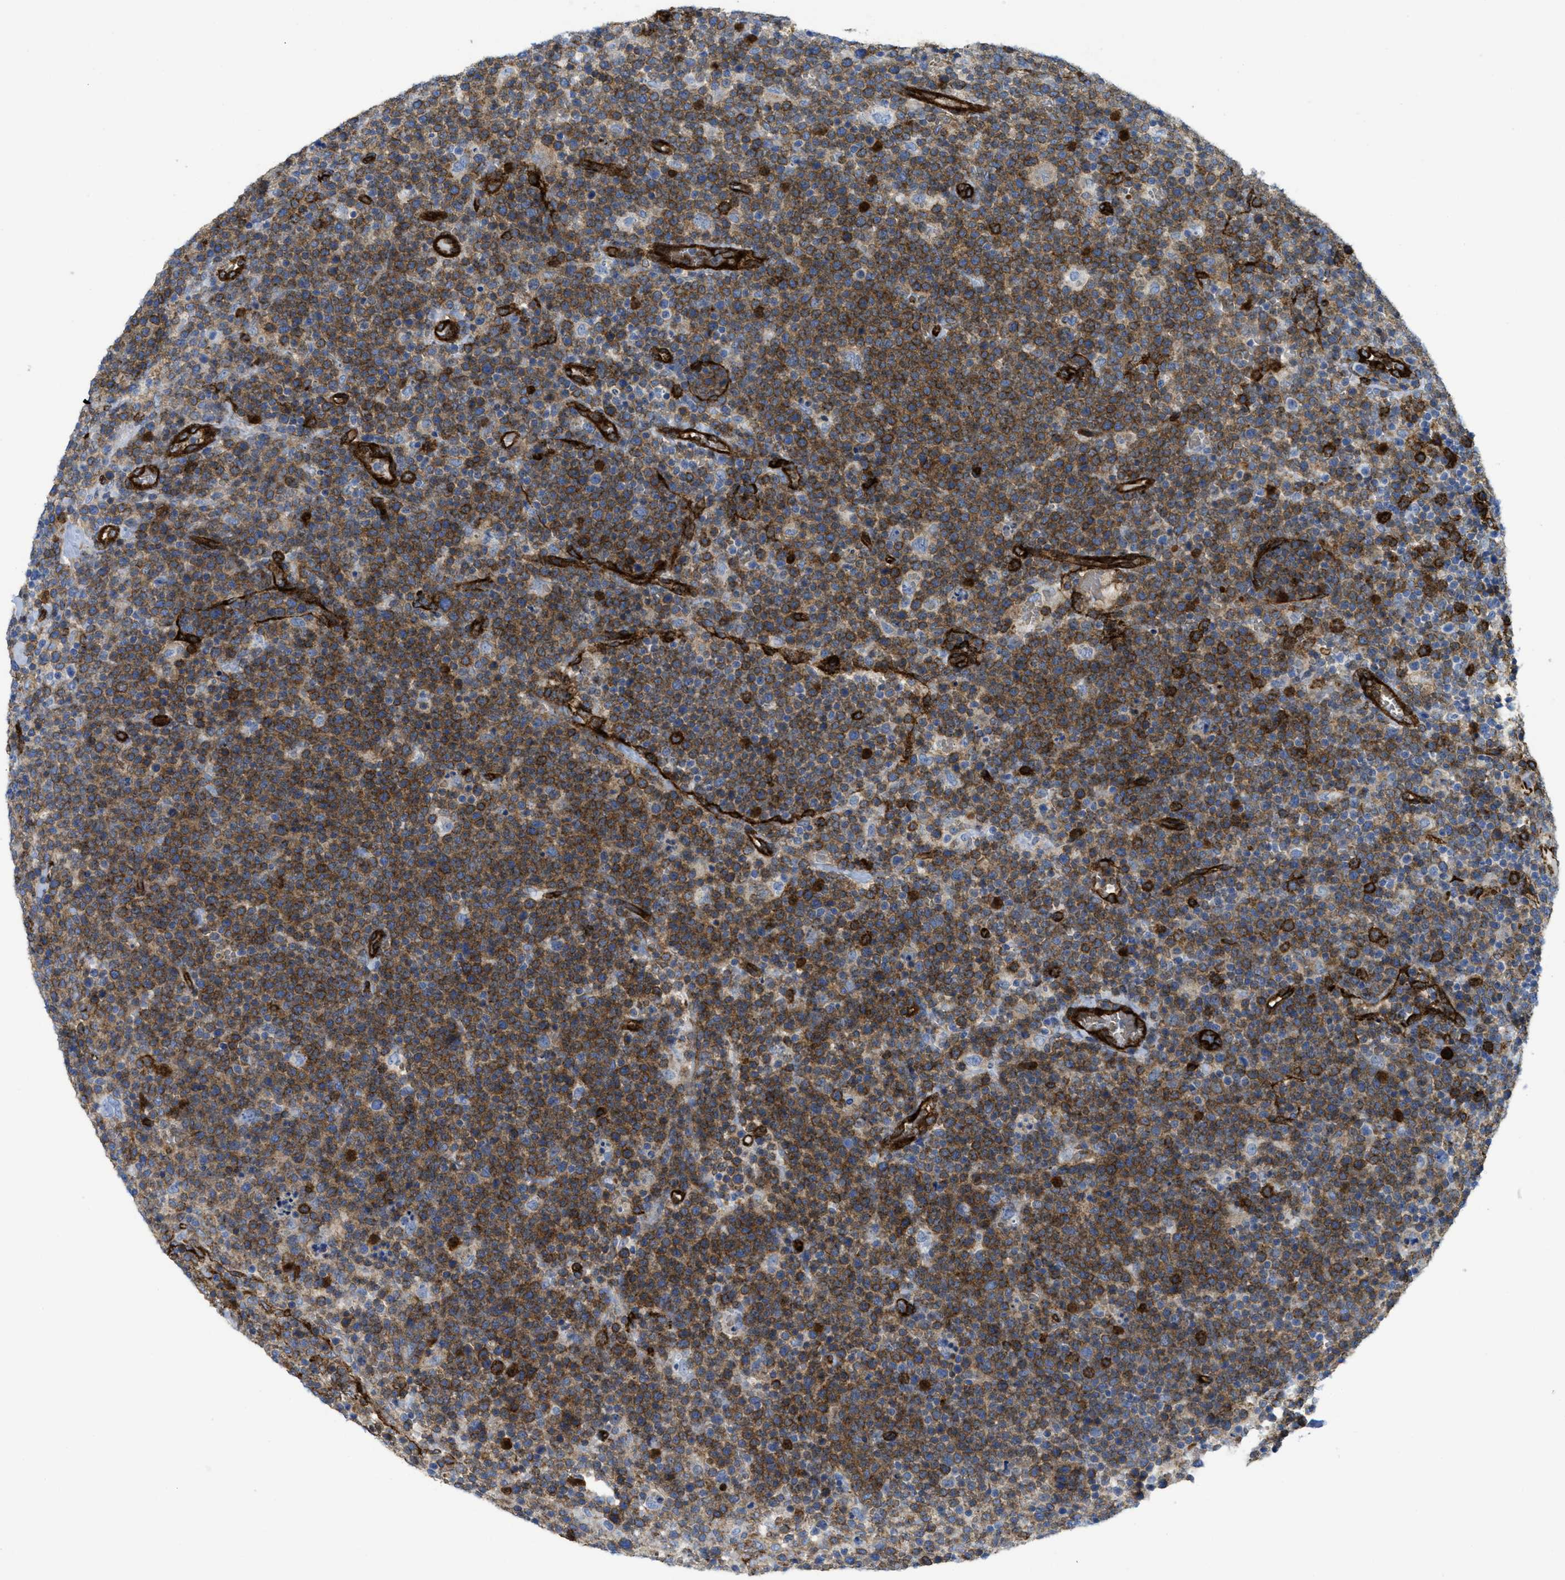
{"staining": {"intensity": "moderate", "quantity": ">75%", "location": "cytoplasmic/membranous"}, "tissue": "lymphoma", "cell_type": "Tumor cells", "image_type": "cancer", "snomed": [{"axis": "morphology", "description": "Malignant lymphoma, non-Hodgkin's type, High grade"}, {"axis": "topography", "description": "Lymph node"}], "caption": "Lymphoma stained for a protein reveals moderate cytoplasmic/membranous positivity in tumor cells.", "gene": "HIP1", "patient": {"sex": "male", "age": 61}}